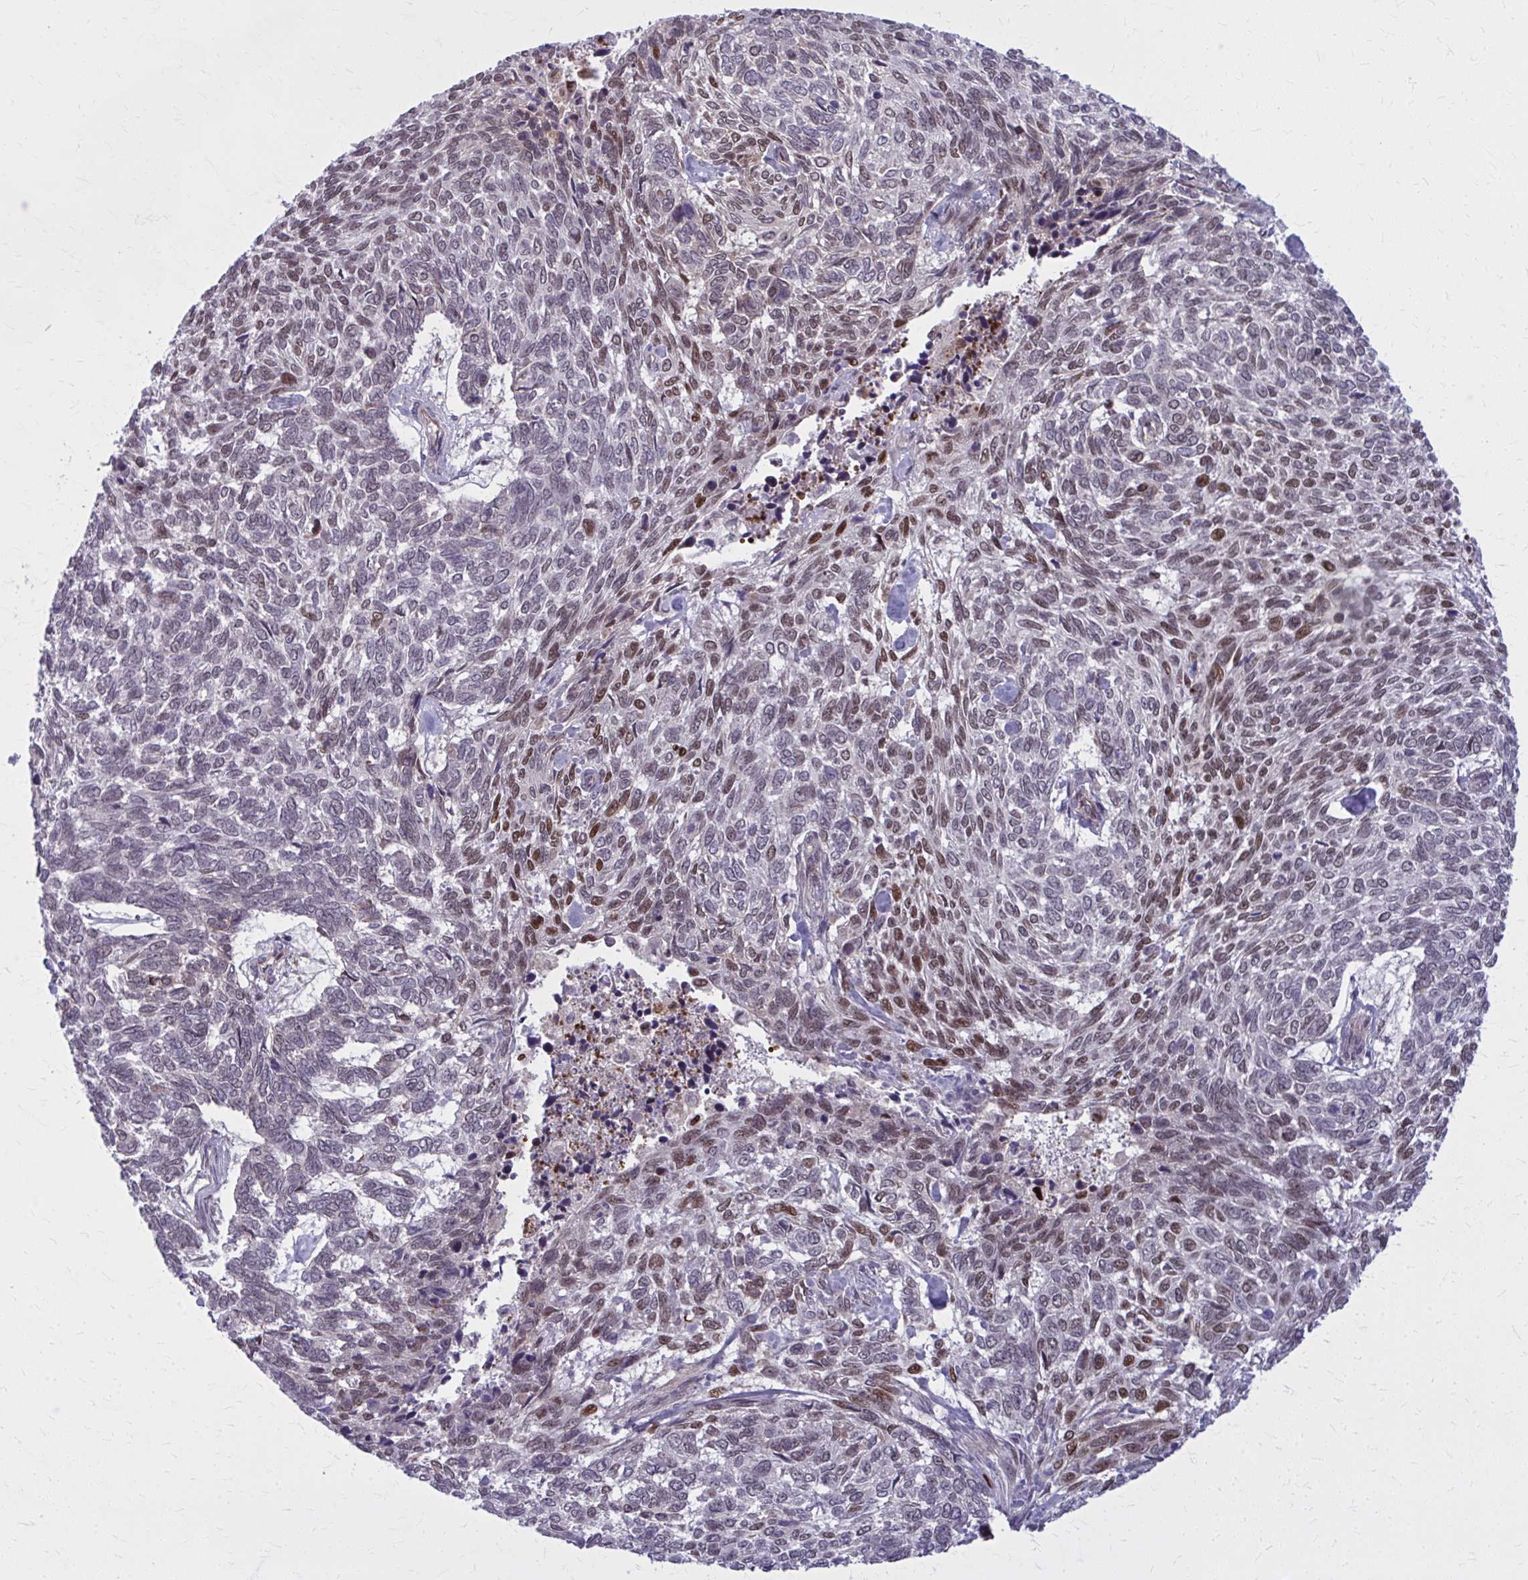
{"staining": {"intensity": "moderate", "quantity": "<25%", "location": "nuclear"}, "tissue": "skin cancer", "cell_type": "Tumor cells", "image_type": "cancer", "snomed": [{"axis": "morphology", "description": "Basal cell carcinoma"}, {"axis": "topography", "description": "Skin"}], "caption": "A brown stain labels moderate nuclear staining of a protein in human skin cancer (basal cell carcinoma) tumor cells.", "gene": "ZNF559", "patient": {"sex": "female", "age": 65}}